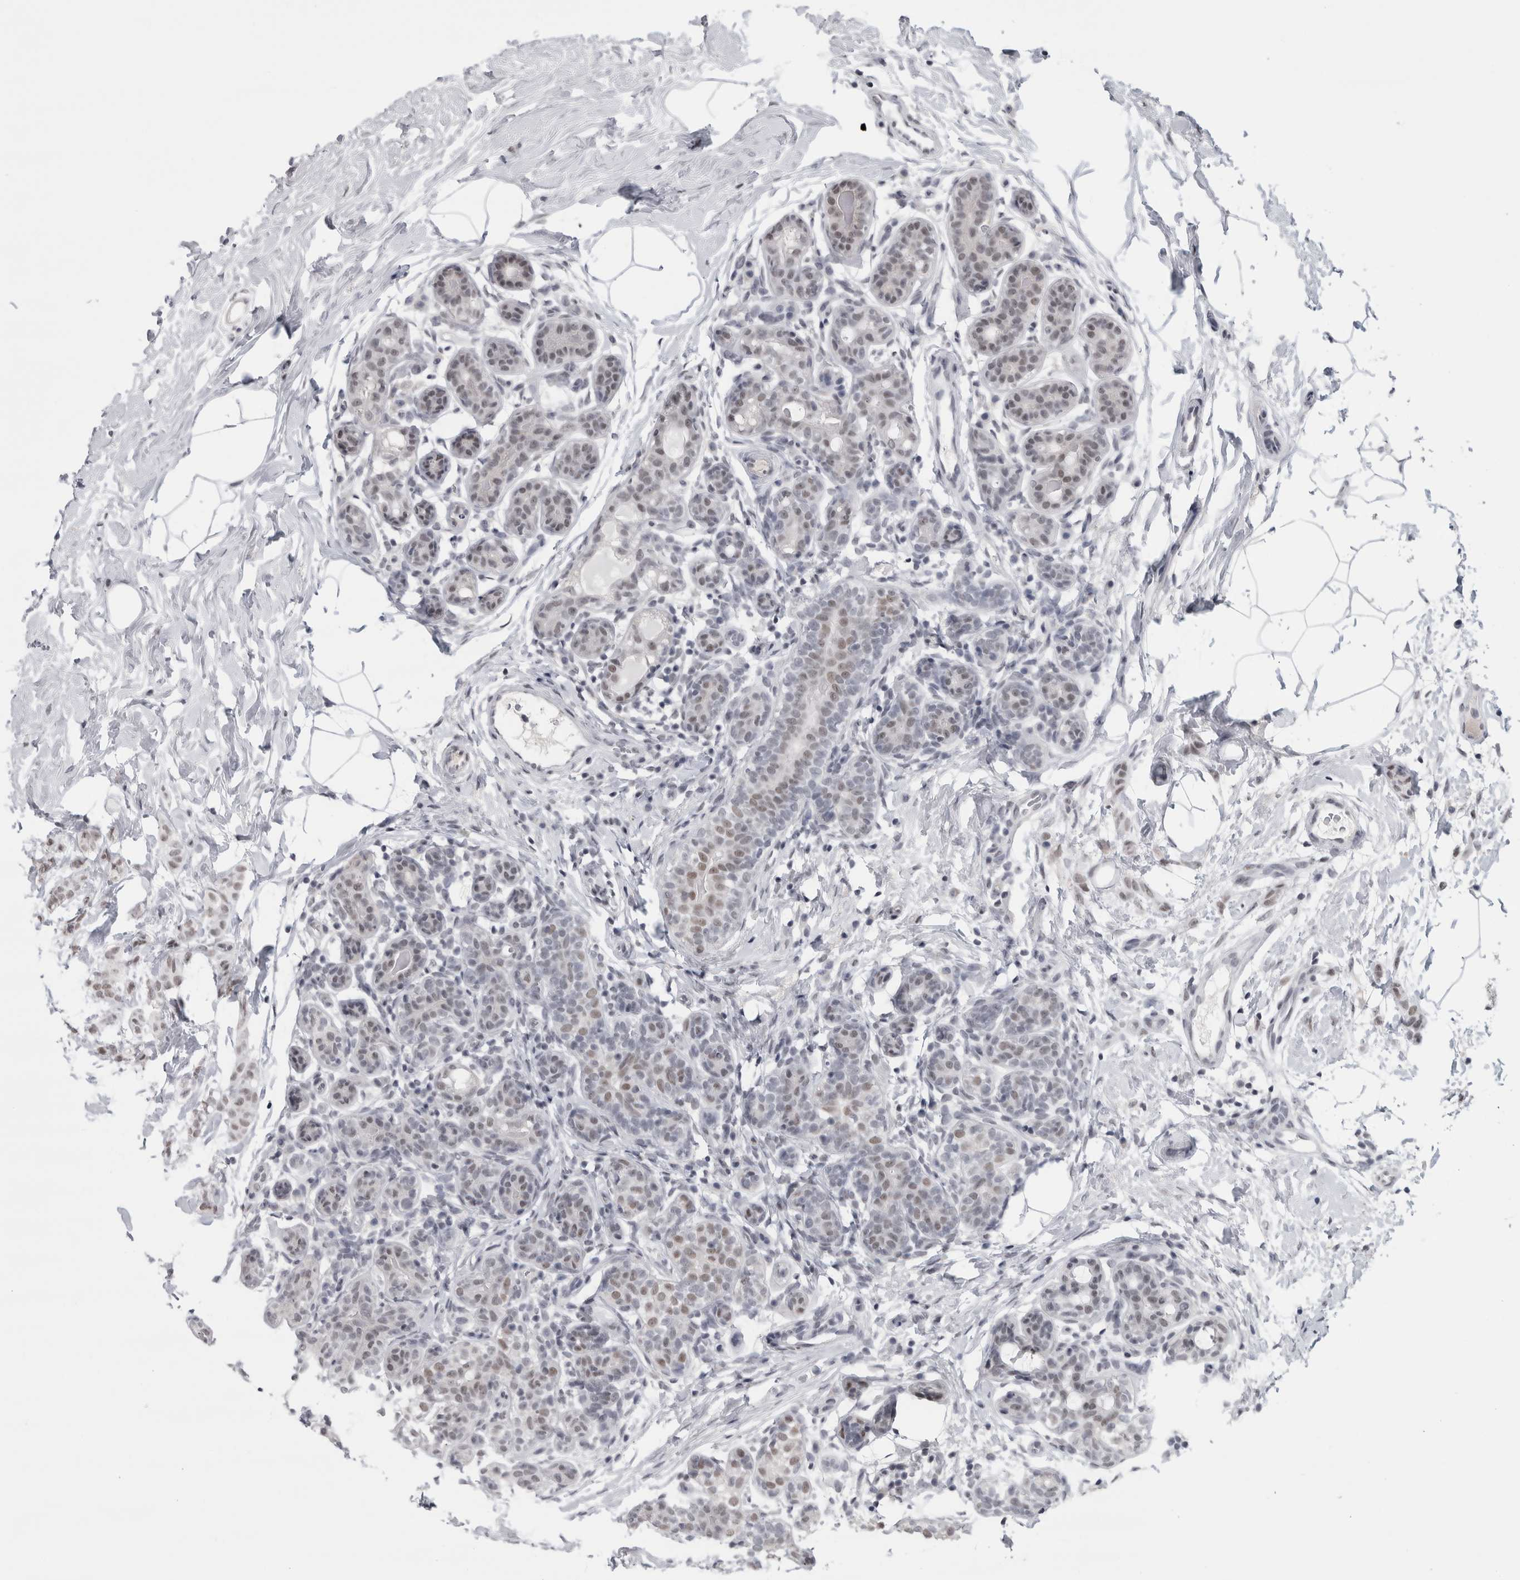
{"staining": {"intensity": "weak", "quantity": "<25%", "location": "nuclear"}, "tissue": "breast cancer", "cell_type": "Tumor cells", "image_type": "cancer", "snomed": [{"axis": "morphology", "description": "Lobular carcinoma, in situ"}, {"axis": "morphology", "description": "Lobular carcinoma"}, {"axis": "topography", "description": "Breast"}], "caption": "Breast lobular carcinoma in situ was stained to show a protein in brown. There is no significant expression in tumor cells. (DAB (3,3'-diaminobenzidine) IHC visualized using brightfield microscopy, high magnification).", "gene": "ARID4B", "patient": {"sex": "female", "age": 41}}